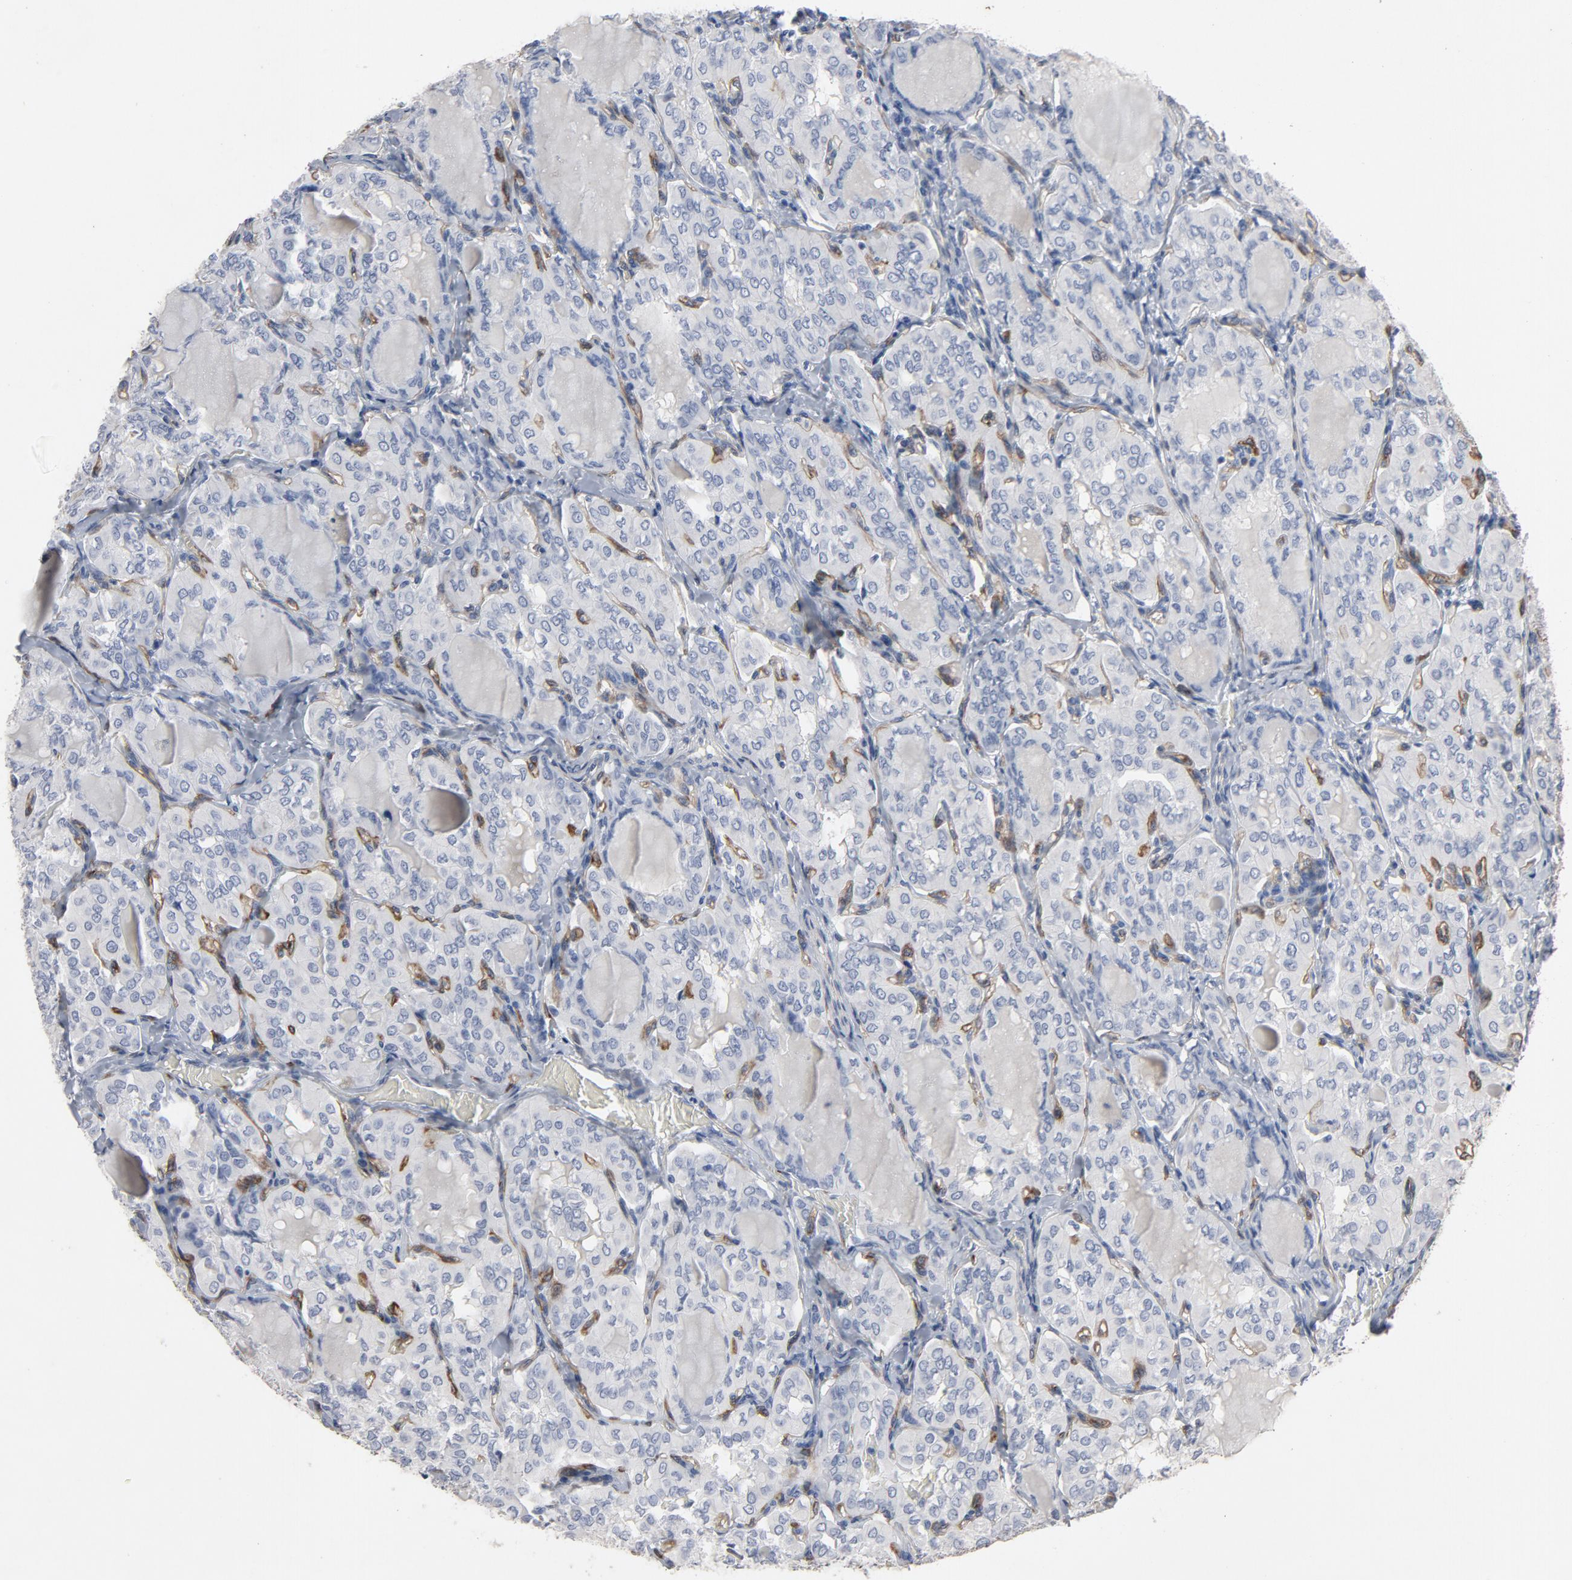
{"staining": {"intensity": "negative", "quantity": "none", "location": "none"}, "tissue": "thyroid cancer", "cell_type": "Tumor cells", "image_type": "cancer", "snomed": [{"axis": "morphology", "description": "Papillary adenocarcinoma, NOS"}, {"axis": "topography", "description": "Thyroid gland"}], "caption": "A high-resolution micrograph shows immunohistochemistry staining of papillary adenocarcinoma (thyroid), which displays no significant positivity in tumor cells.", "gene": "KDR", "patient": {"sex": "male", "age": 20}}